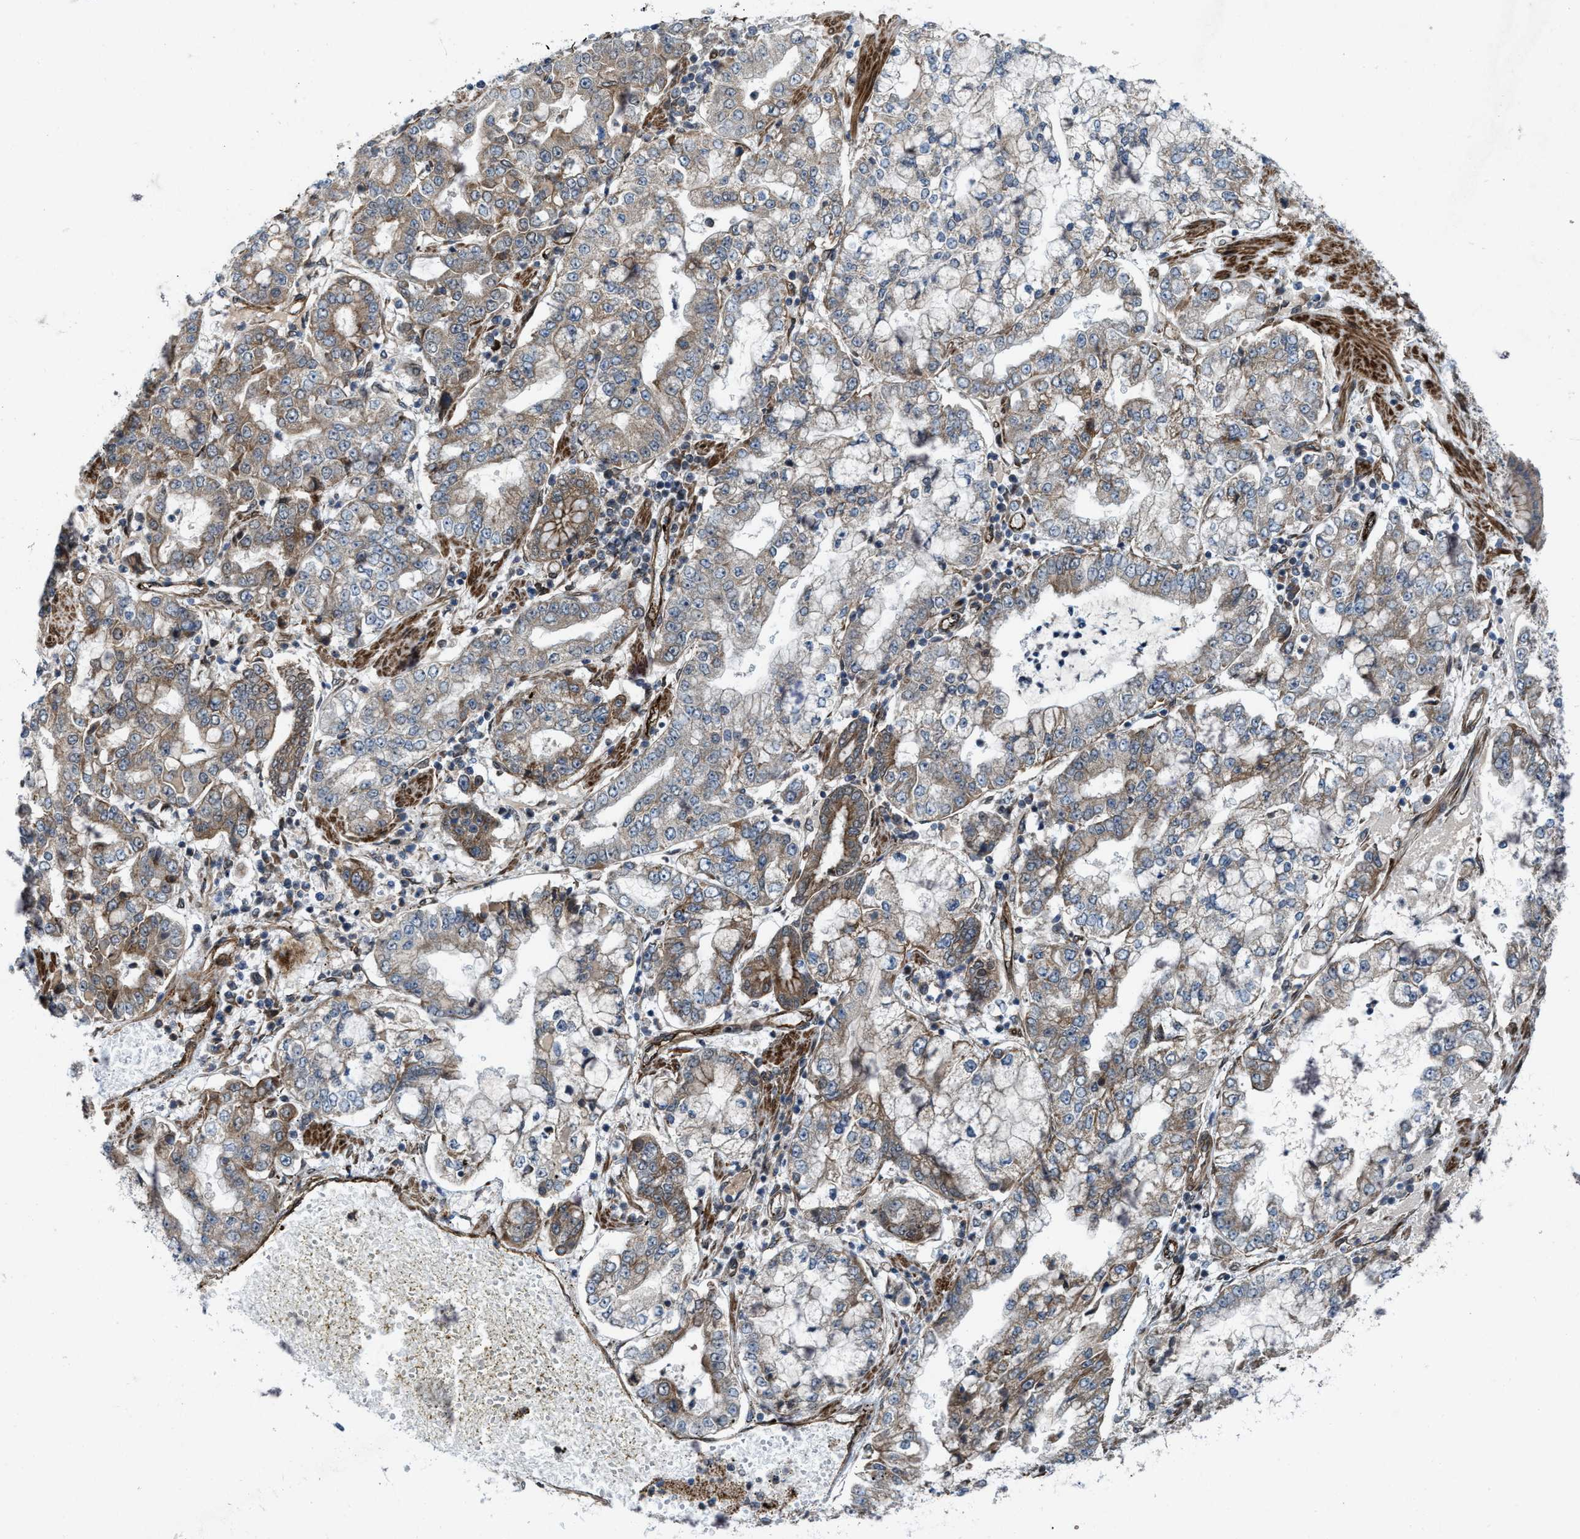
{"staining": {"intensity": "moderate", "quantity": "<25%", "location": "cytoplasmic/membranous"}, "tissue": "stomach cancer", "cell_type": "Tumor cells", "image_type": "cancer", "snomed": [{"axis": "morphology", "description": "Adenocarcinoma, NOS"}, {"axis": "topography", "description": "Stomach"}], "caption": "Brown immunohistochemical staining in stomach adenocarcinoma shows moderate cytoplasmic/membranous expression in about <25% of tumor cells. (Stains: DAB in brown, nuclei in blue, Microscopy: brightfield microscopy at high magnification).", "gene": "URGCP", "patient": {"sex": "male", "age": 76}}